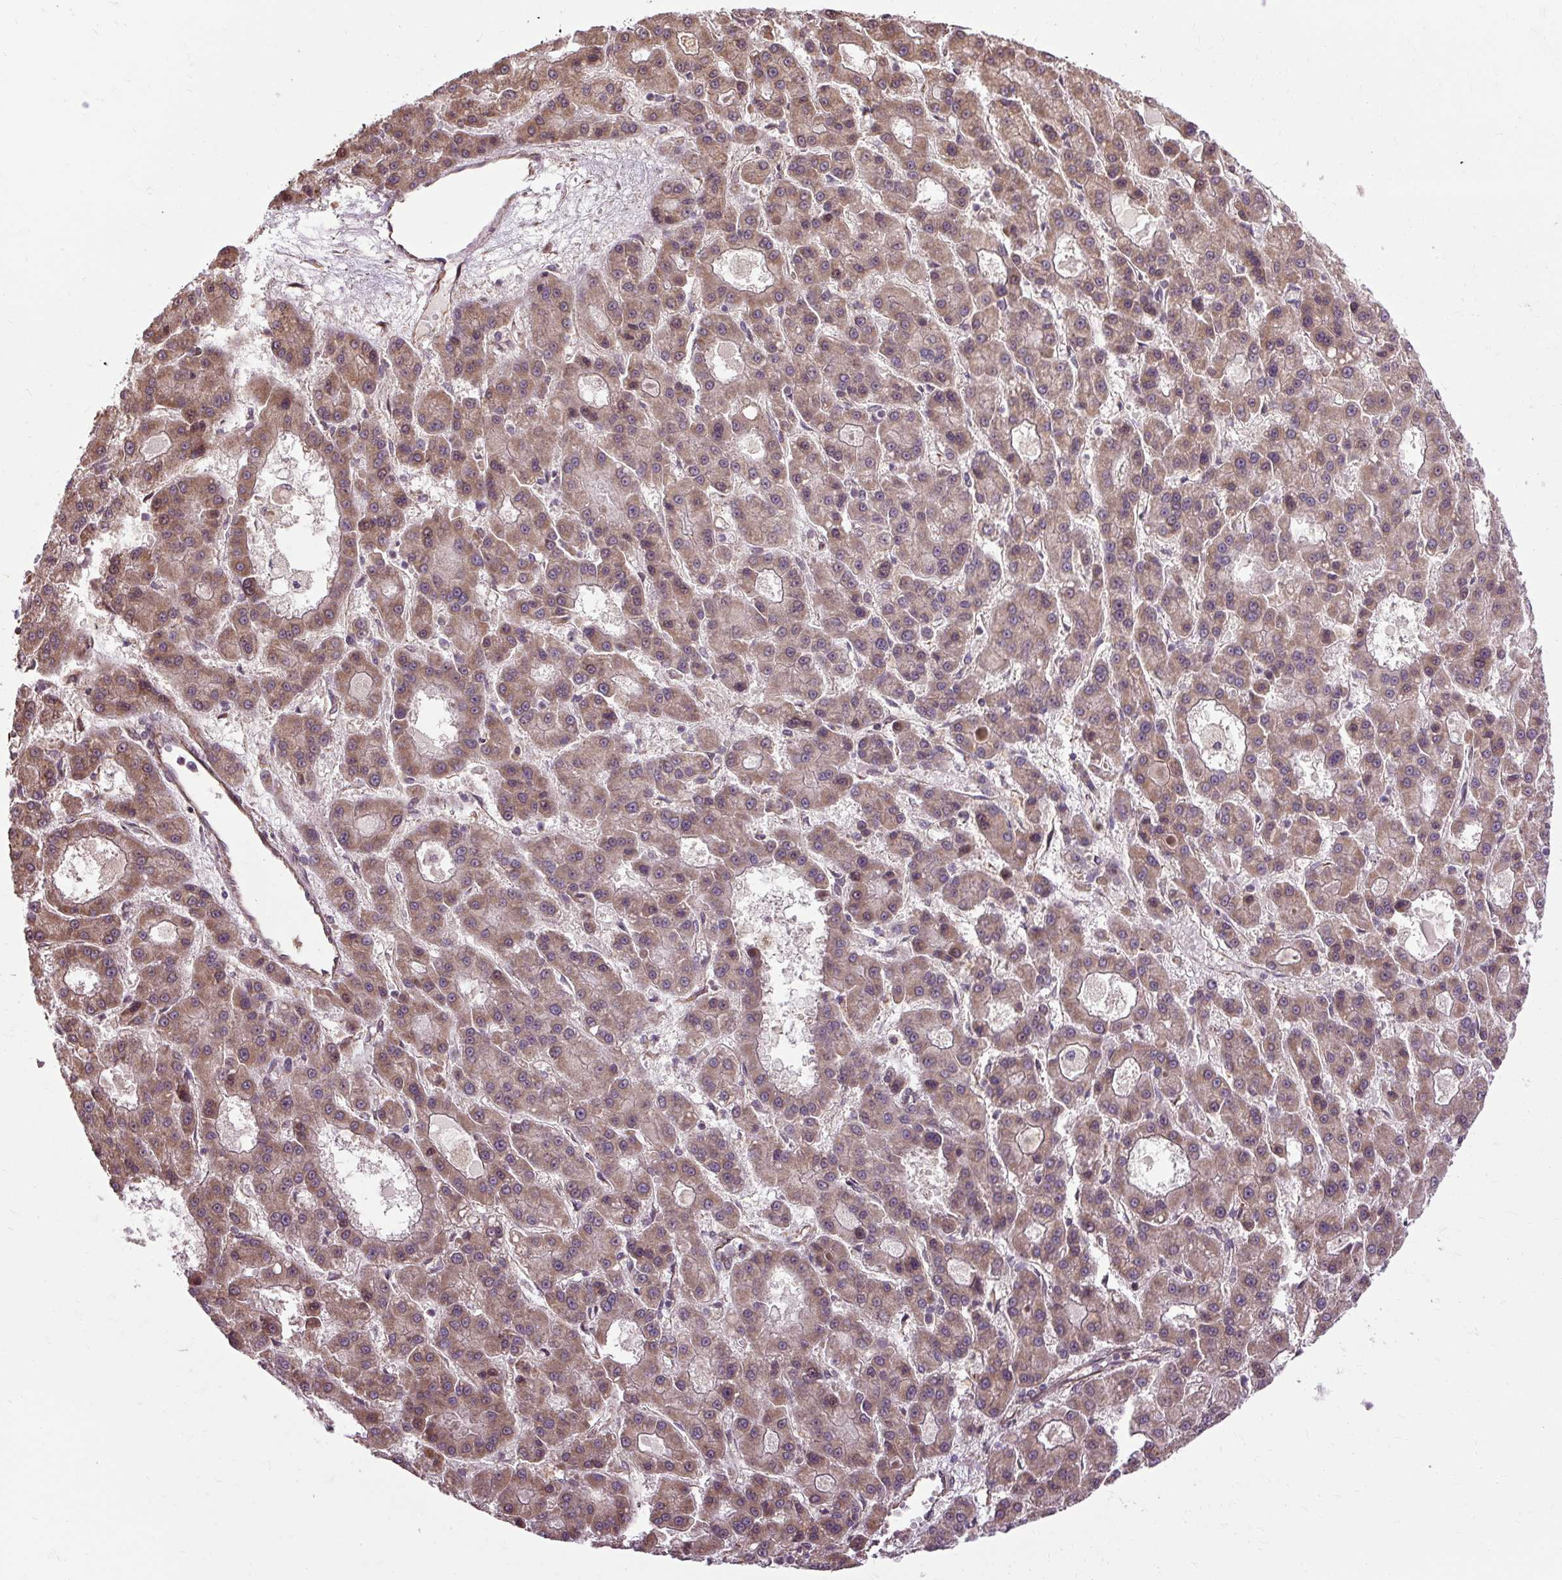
{"staining": {"intensity": "moderate", "quantity": ">75%", "location": "cytoplasmic/membranous"}, "tissue": "liver cancer", "cell_type": "Tumor cells", "image_type": "cancer", "snomed": [{"axis": "morphology", "description": "Carcinoma, Hepatocellular, NOS"}, {"axis": "topography", "description": "Liver"}], "caption": "IHC of human hepatocellular carcinoma (liver) shows medium levels of moderate cytoplasmic/membranous staining in about >75% of tumor cells.", "gene": "FLRT1", "patient": {"sex": "male", "age": 70}}